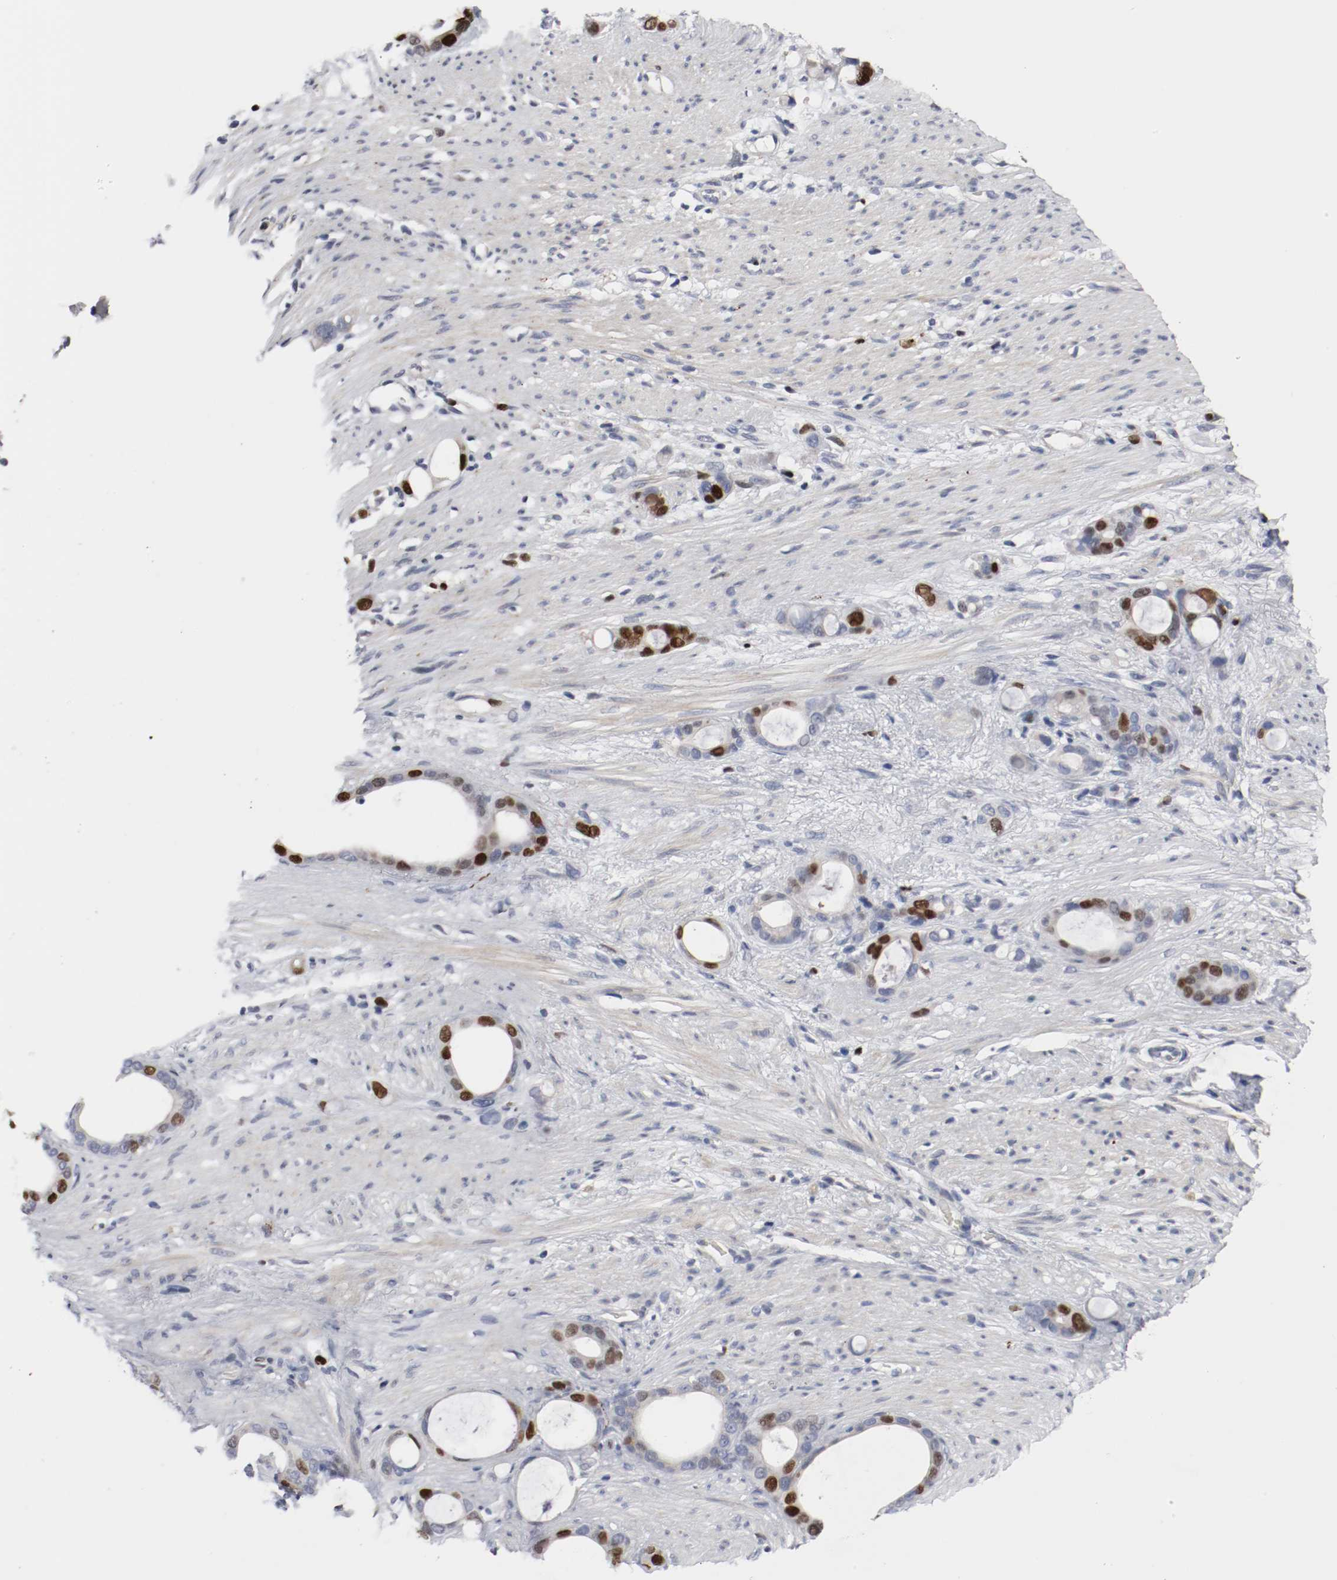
{"staining": {"intensity": "strong", "quantity": "<25%", "location": "nuclear"}, "tissue": "stomach cancer", "cell_type": "Tumor cells", "image_type": "cancer", "snomed": [{"axis": "morphology", "description": "Adenocarcinoma, NOS"}, {"axis": "topography", "description": "Stomach"}], "caption": "Adenocarcinoma (stomach) was stained to show a protein in brown. There is medium levels of strong nuclear staining in about <25% of tumor cells.", "gene": "MCM6", "patient": {"sex": "female", "age": 75}}